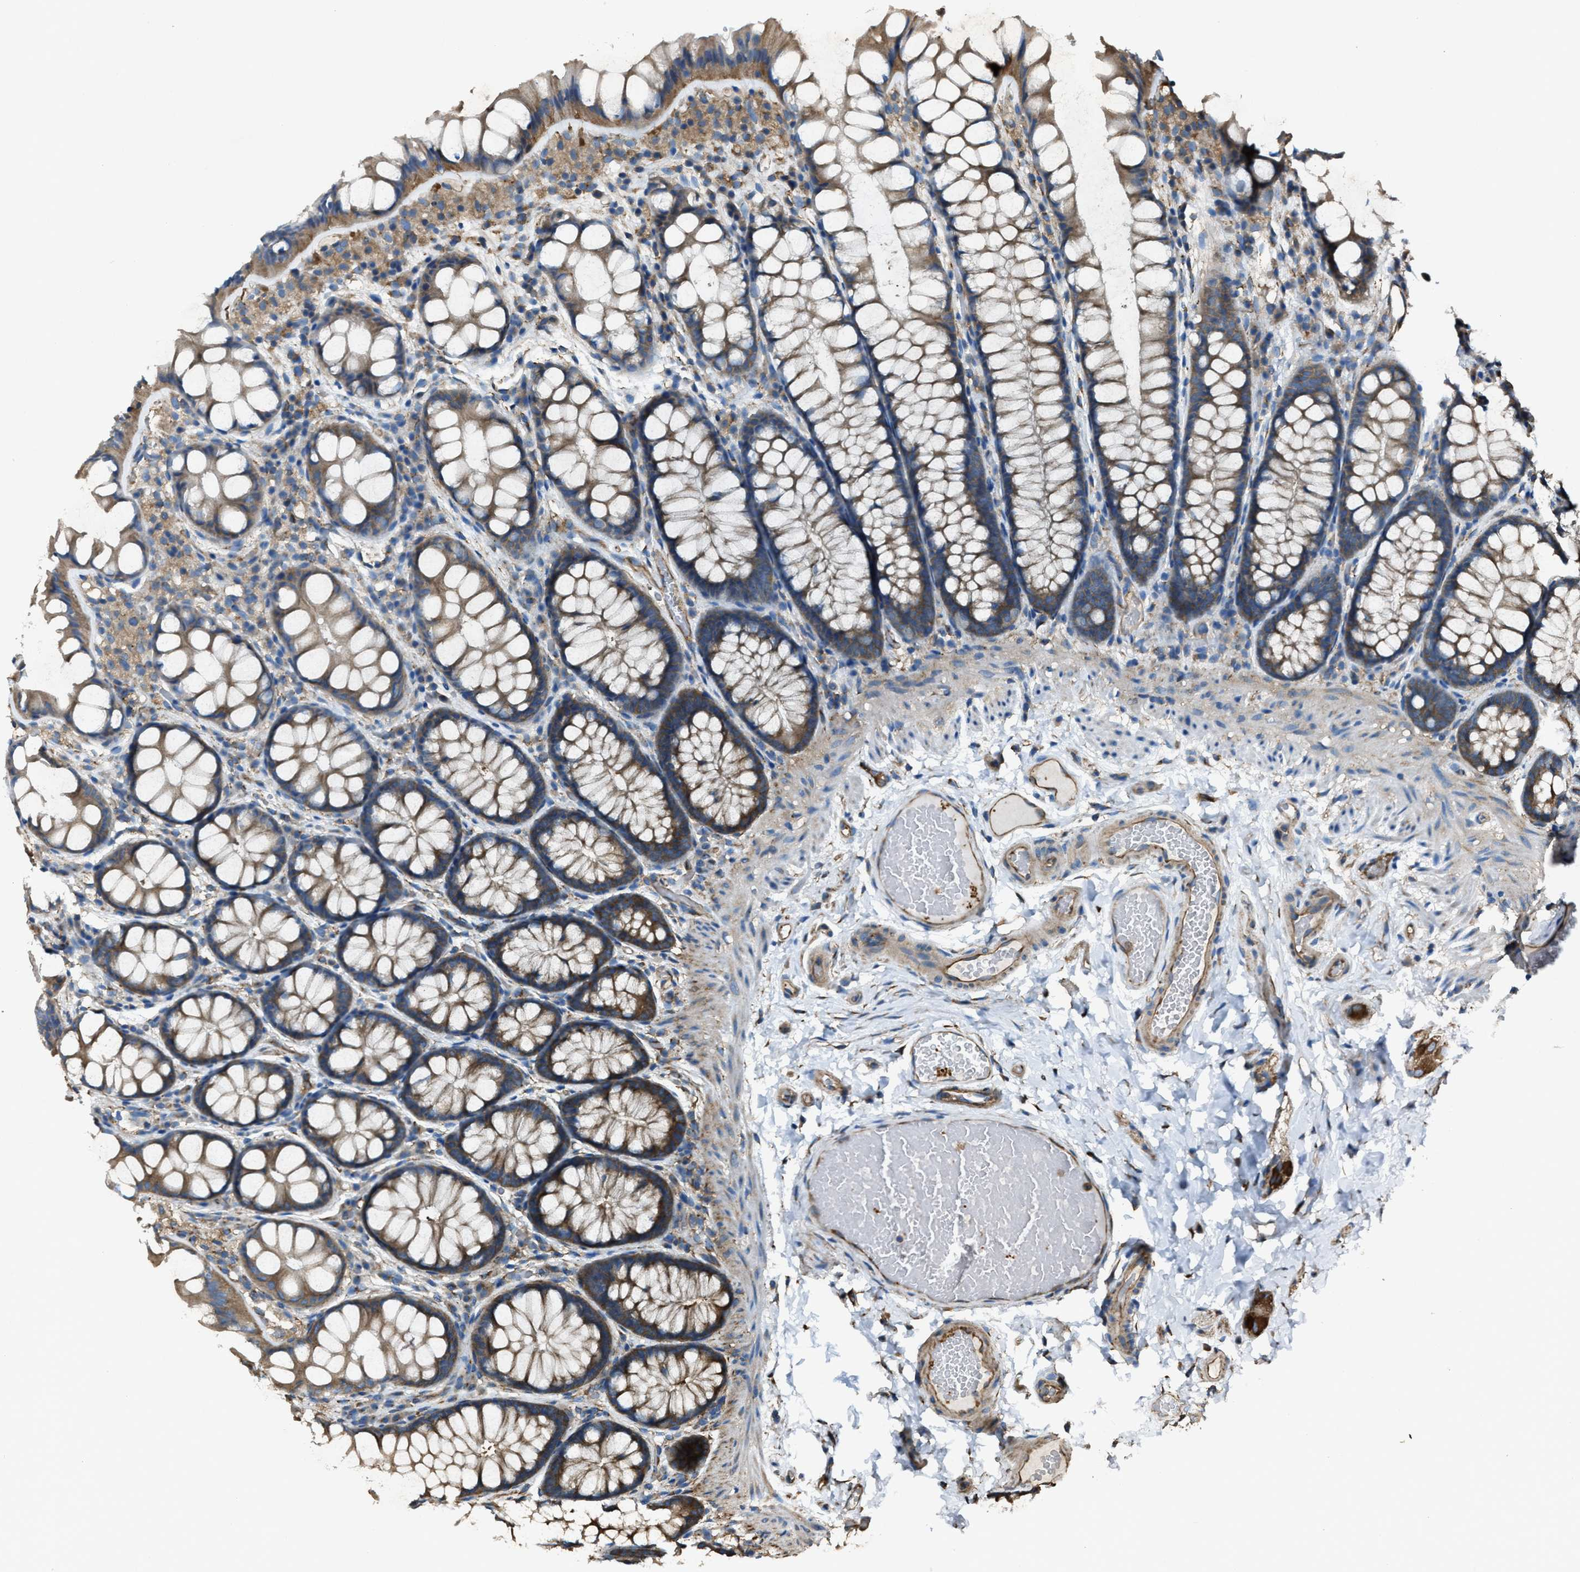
{"staining": {"intensity": "moderate", "quantity": ">75%", "location": "cytoplasmic/membranous"}, "tissue": "colon", "cell_type": "Endothelial cells", "image_type": "normal", "snomed": [{"axis": "morphology", "description": "Normal tissue, NOS"}, {"axis": "topography", "description": "Colon"}], "caption": "Protein expression by IHC shows moderate cytoplasmic/membranous expression in about >75% of endothelial cells in unremarkable colon.", "gene": "TRPC1", "patient": {"sex": "male", "age": 47}}